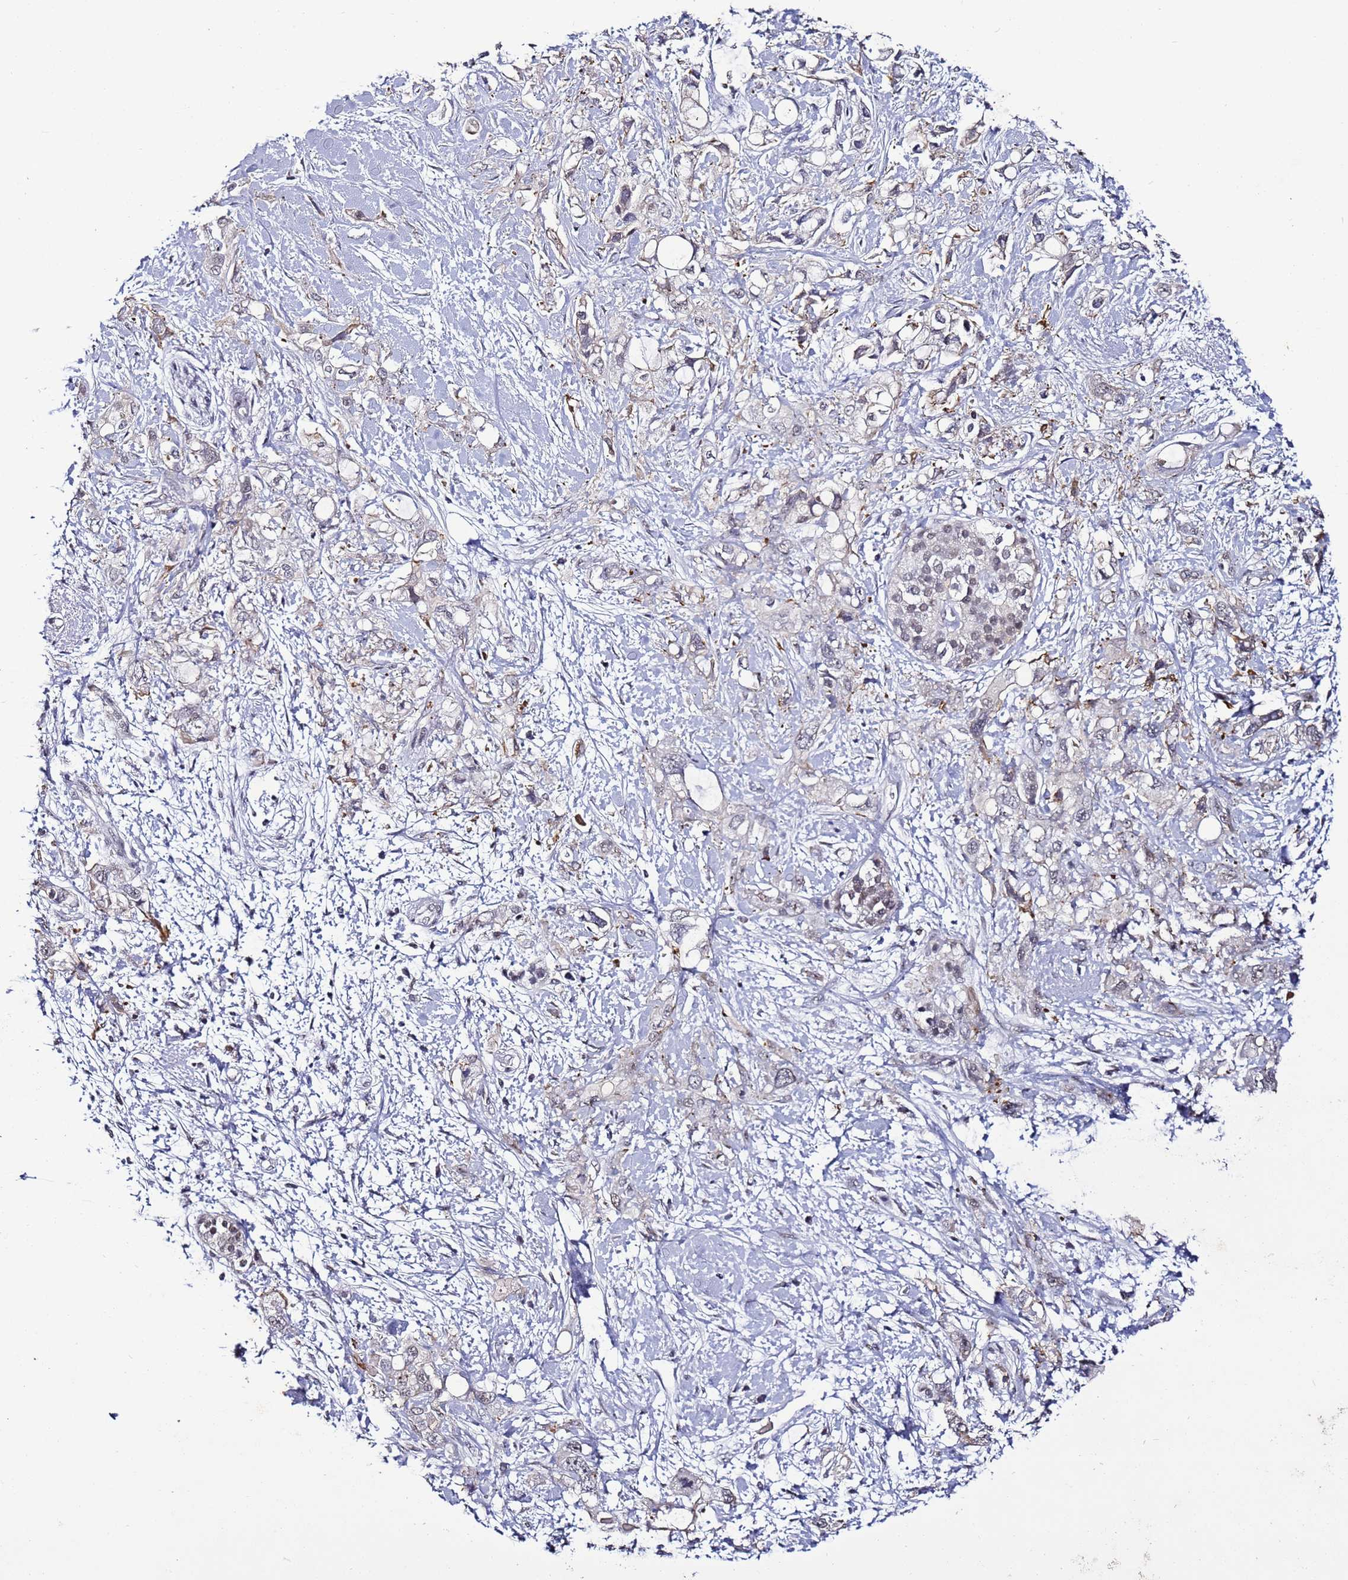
{"staining": {"intensity": "negative", "quantity": "none", "location": "none"}, "tissue": "pancreatic cancer", "cell_type": "Tumor cells", "image_type": "cancer", "snomed": [{"axis": "morphology", "description": "Adenocarcinoma, NOS"}, {"axis": "topography", "description": "Pancreas"}], "caption": "This is a micrograph of immunohistochemistry (IHC) staining of pancreatic cancer, which shows no expression in tumor cells.", "gene": "PSMA7", "patient": {"sex": "female", "age": 56}}